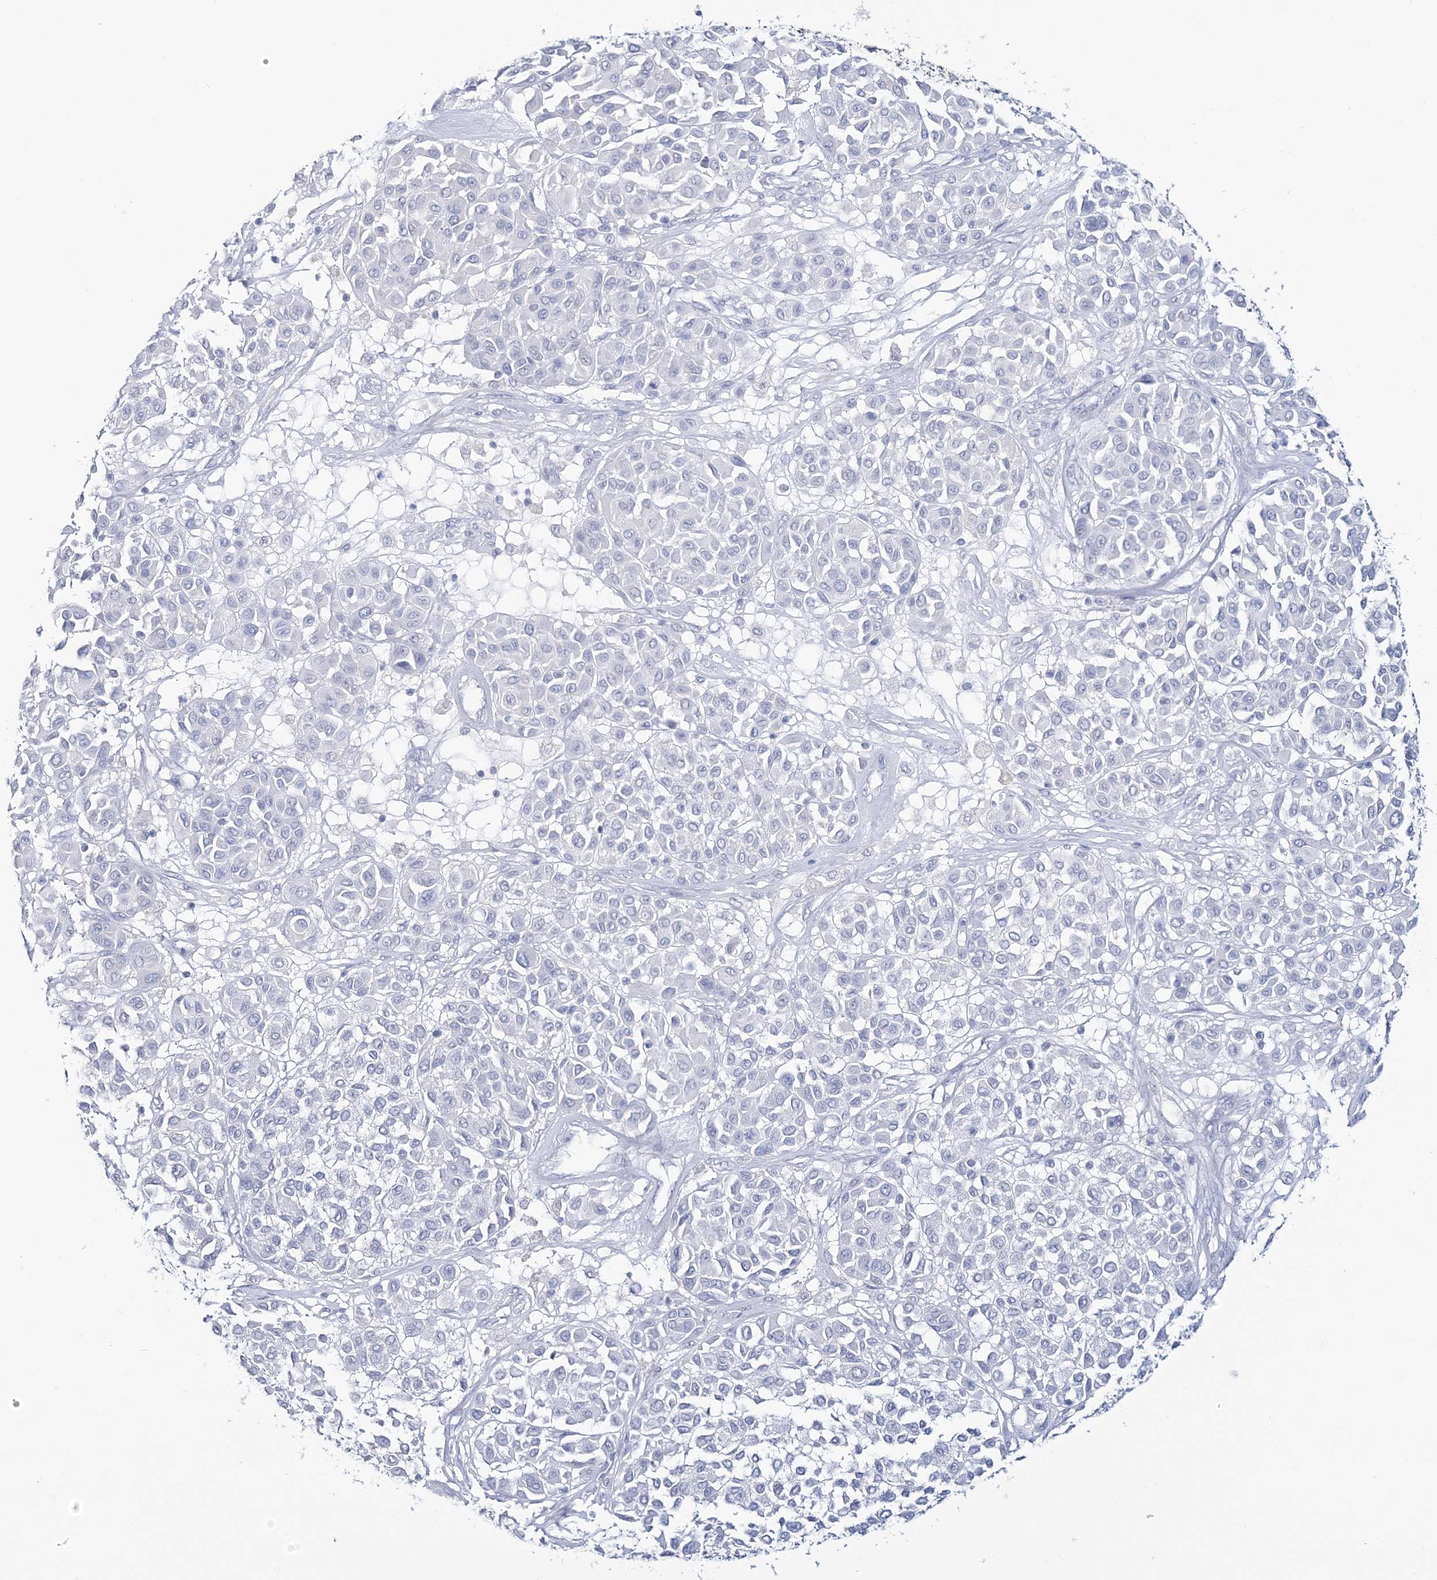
{"staining": {"intensity": "negative", "quantity": "none", "location": "none"}, "tissue": "melanoma", "cell_type": "Tumor cells", "image_type": "cancer", "snomed": [{"axis": "morphology", "description": "Malignant melanoma, Metastatic site"}, {"axis": "topography", "description": "Soft tissue"}], "caption": "The photomicrograph exhibits no staining of tumor cells in melanoma.", "gene": "CYP3A4", "patient": {"sex": "male", "age": 41}}